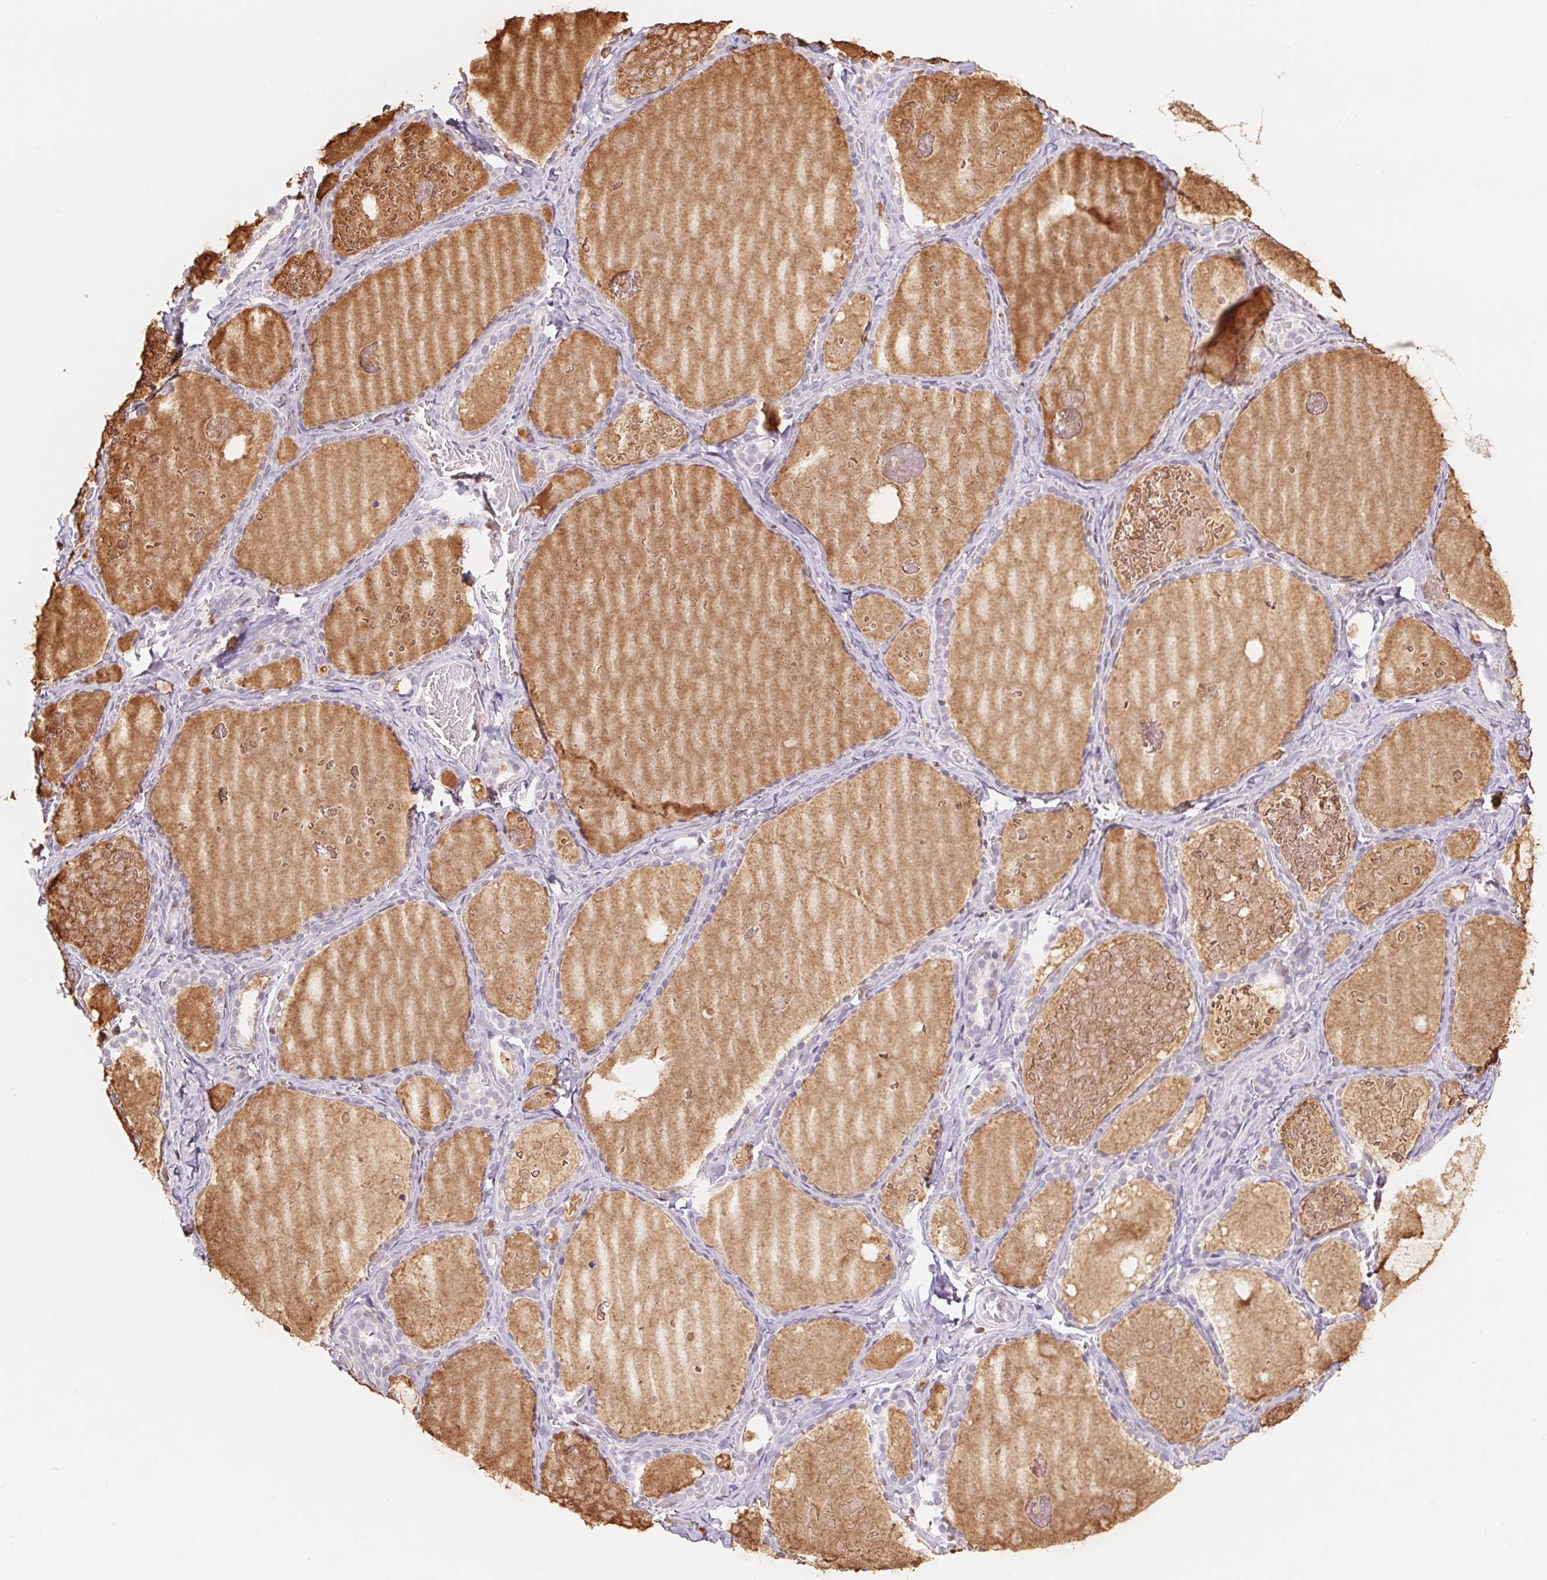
{"staining": {"intensity": "negative", "quantity": "none", "location": "none"}, "tissue": "thyroid gland", "cell_type": "Glandular cells", "image_type": "normal", "snomed": [{"axis": "morphology", "description": "Normal tissue, NOS"}, {"axis": "topography", "description": "Thyroid gland"}], "caption": "Immunohistochemistry (IHC) micrograph of unremarkable thyroid gland: thyroid gland stained with DAB exhibits no significant protein staining in glandular cells.", "gene": "TRERF1", "patient": {"sex": "female", "age": 56}}